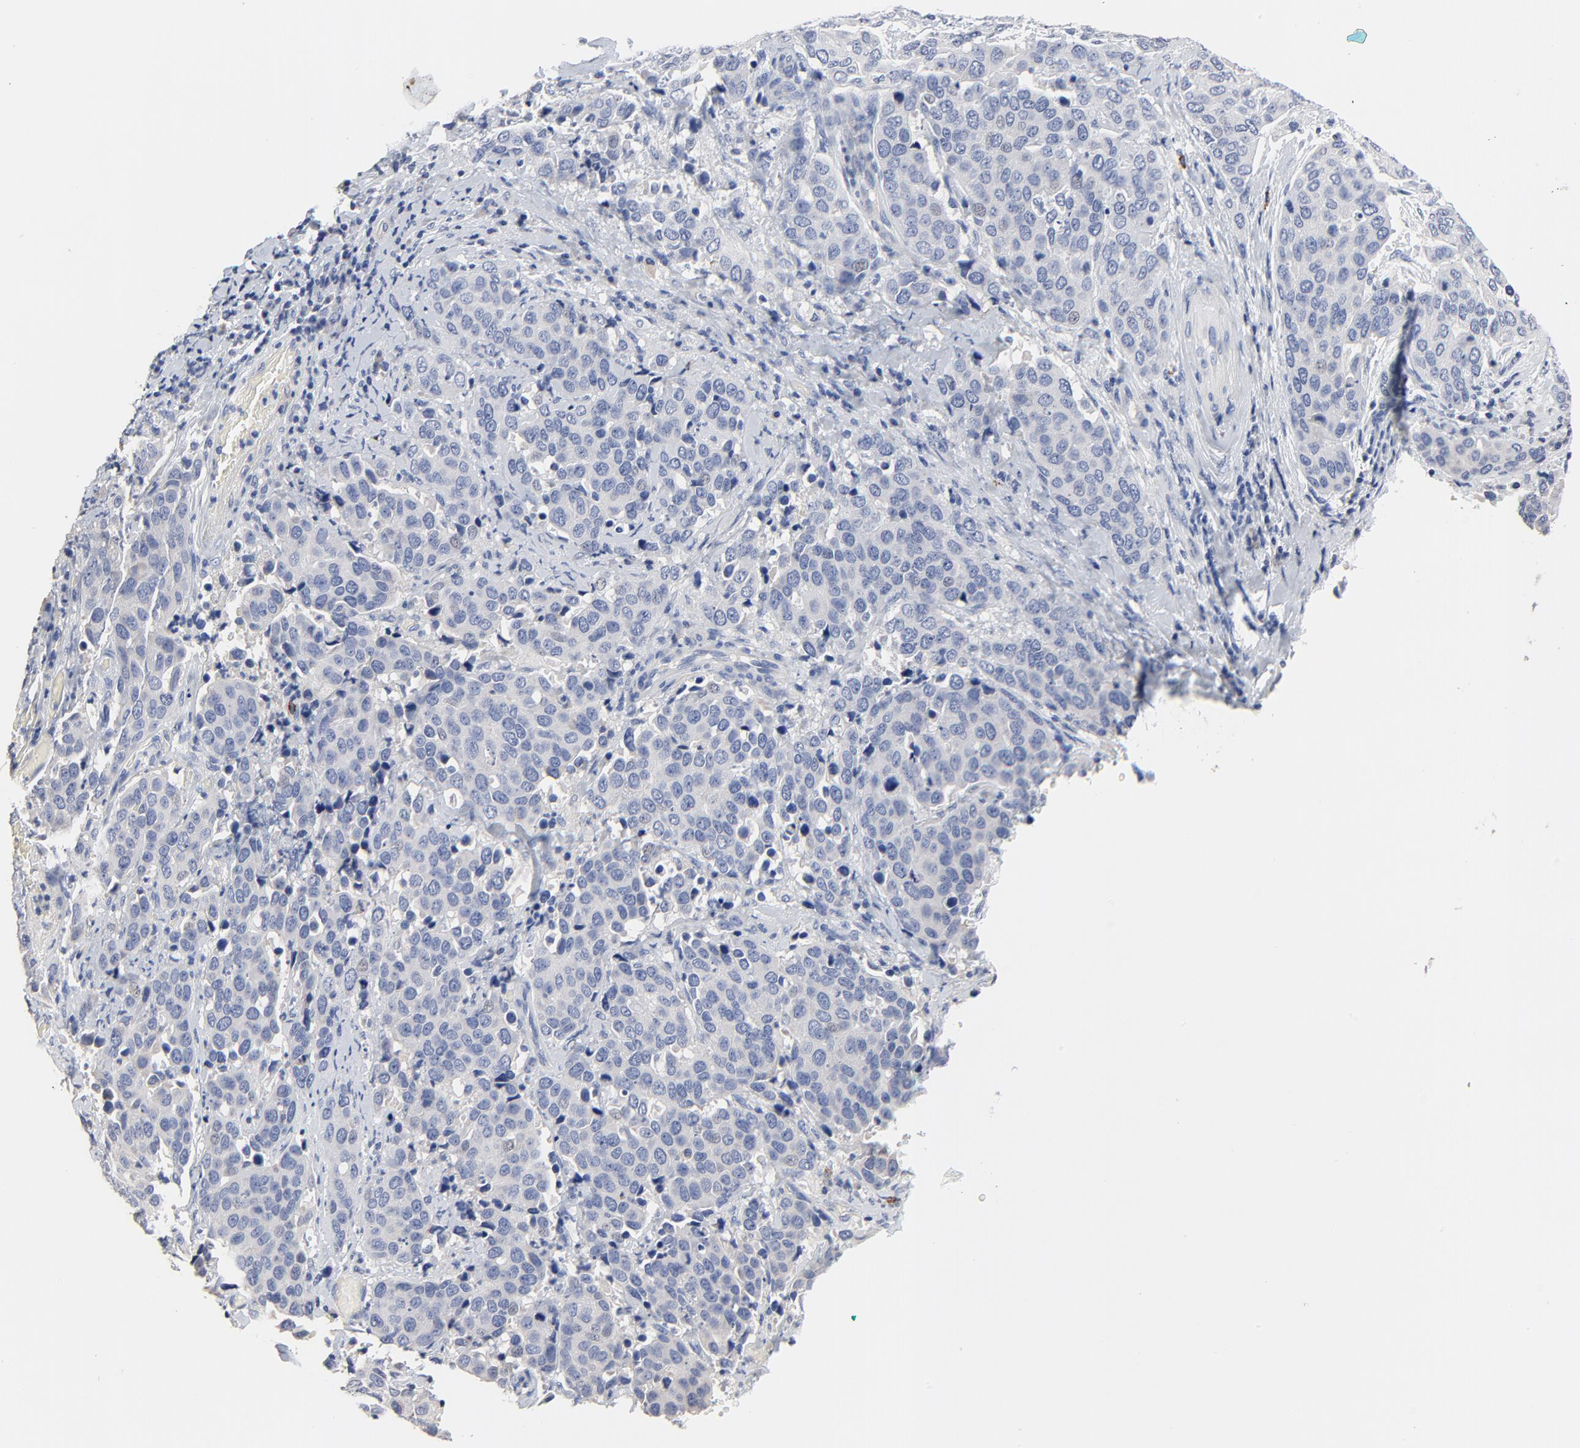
{"staining": {"intensity": "negative", "quantity": "none", "location": "none"}, "tissue": "cervical cancer", "cell_type": "Tumor cells", "image_type": "cancer", "snomed": [{"axis": "morphology", "description": "Squamous cell carcinoma, NOS"}, {"axis": "topography", "description": "Cervix"}], "caption": "The histopathology image displays no staining of tumor cells in squamous cell carcinoma (cervical).", "gene": "FBXL5", "patient": {"sex": "female", "age": 54}}